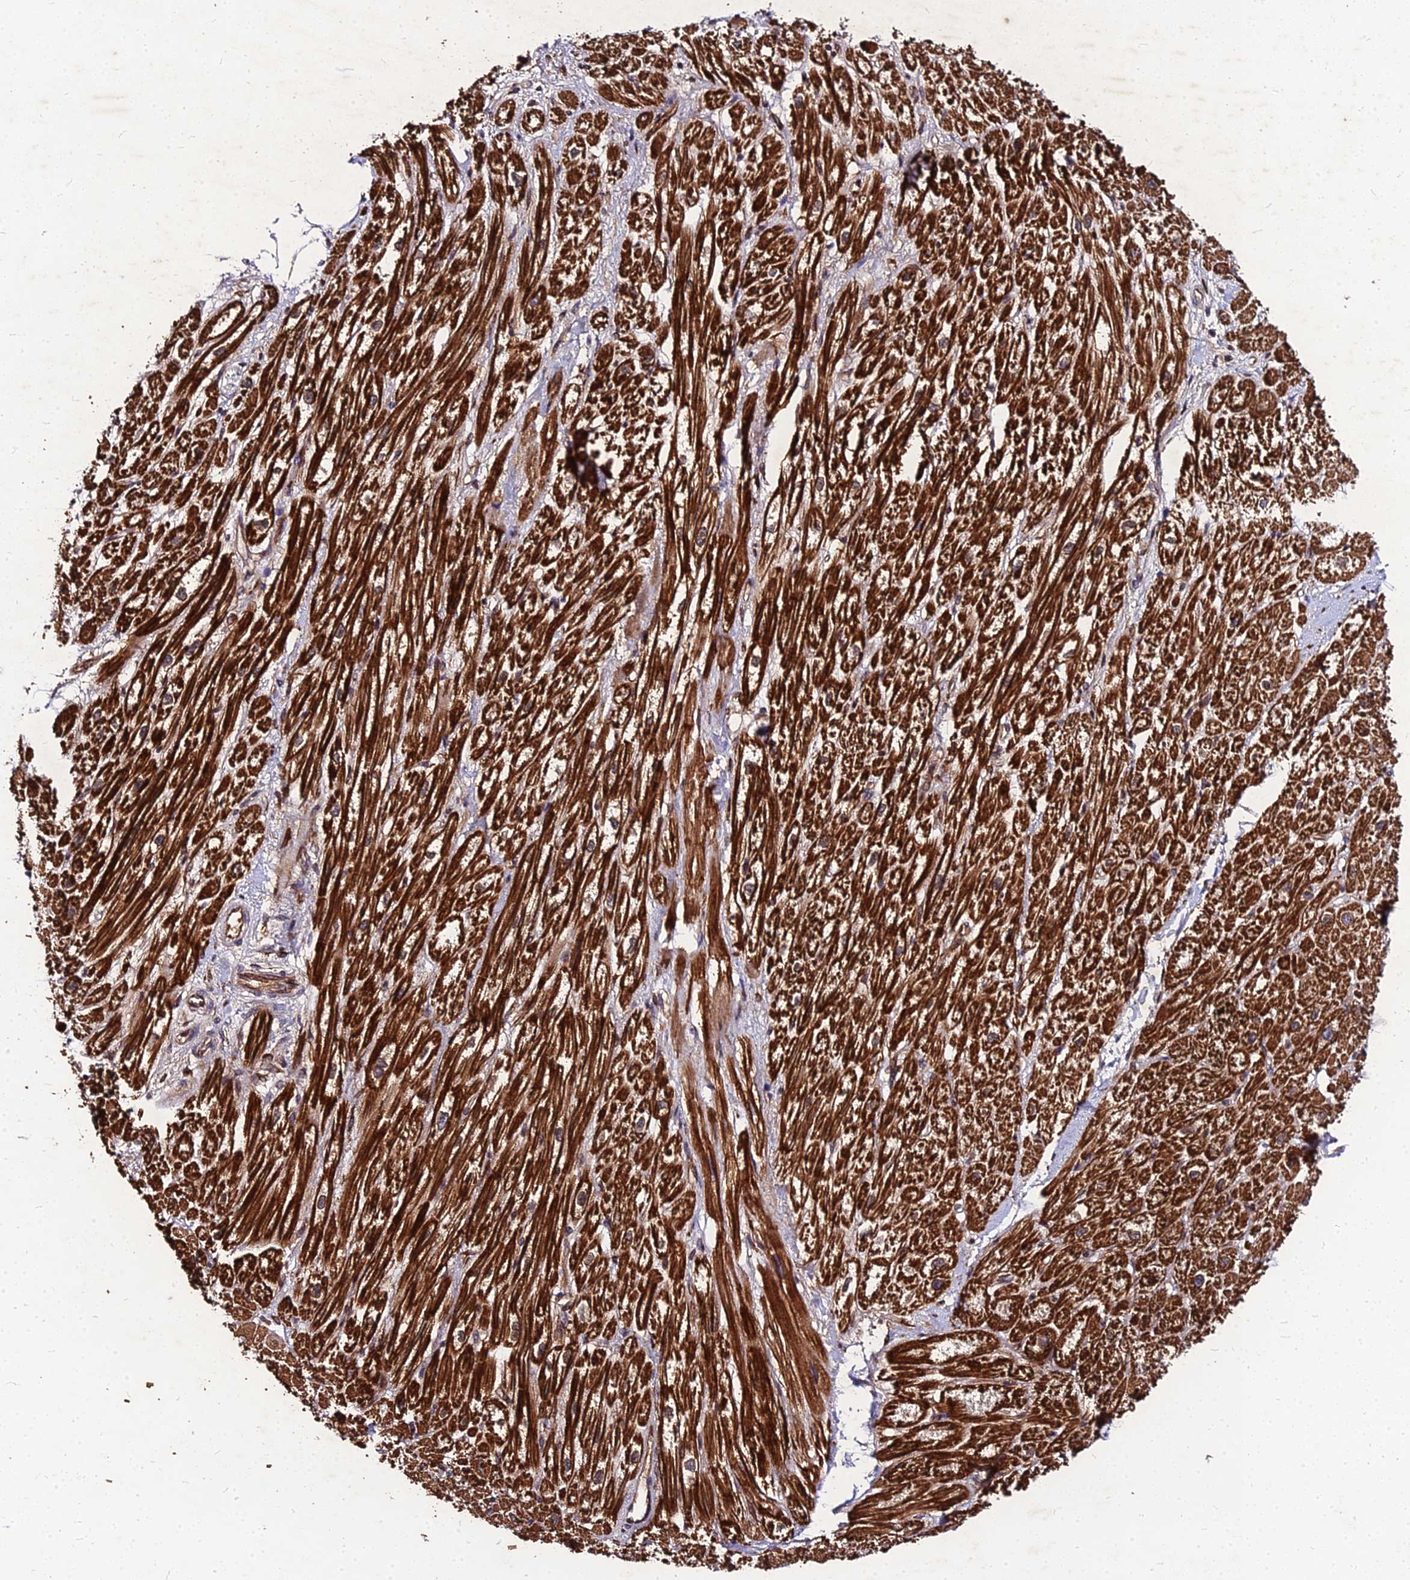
{"staining": {"intensity": "strong", "quantity": ">75%", "location": "cytoplasmic/membranous"}, "tissue": "heart muscle", "cell_type": "Cardiomyocytes", "image_type": "normal", "snomed": [{"axis": "morphology", "description": "Normal tissue, NOS"}, {"axis": "topography", "description": "Heart"}], "caption": "Strong cytoplasmic/membranous positivity for a protein is present in about >75% of cardiomyocytes of benign heart muscle using immunohistochemistry.", "gene": "PDE4D", "patient": {"sex": "male", "age": 65}}